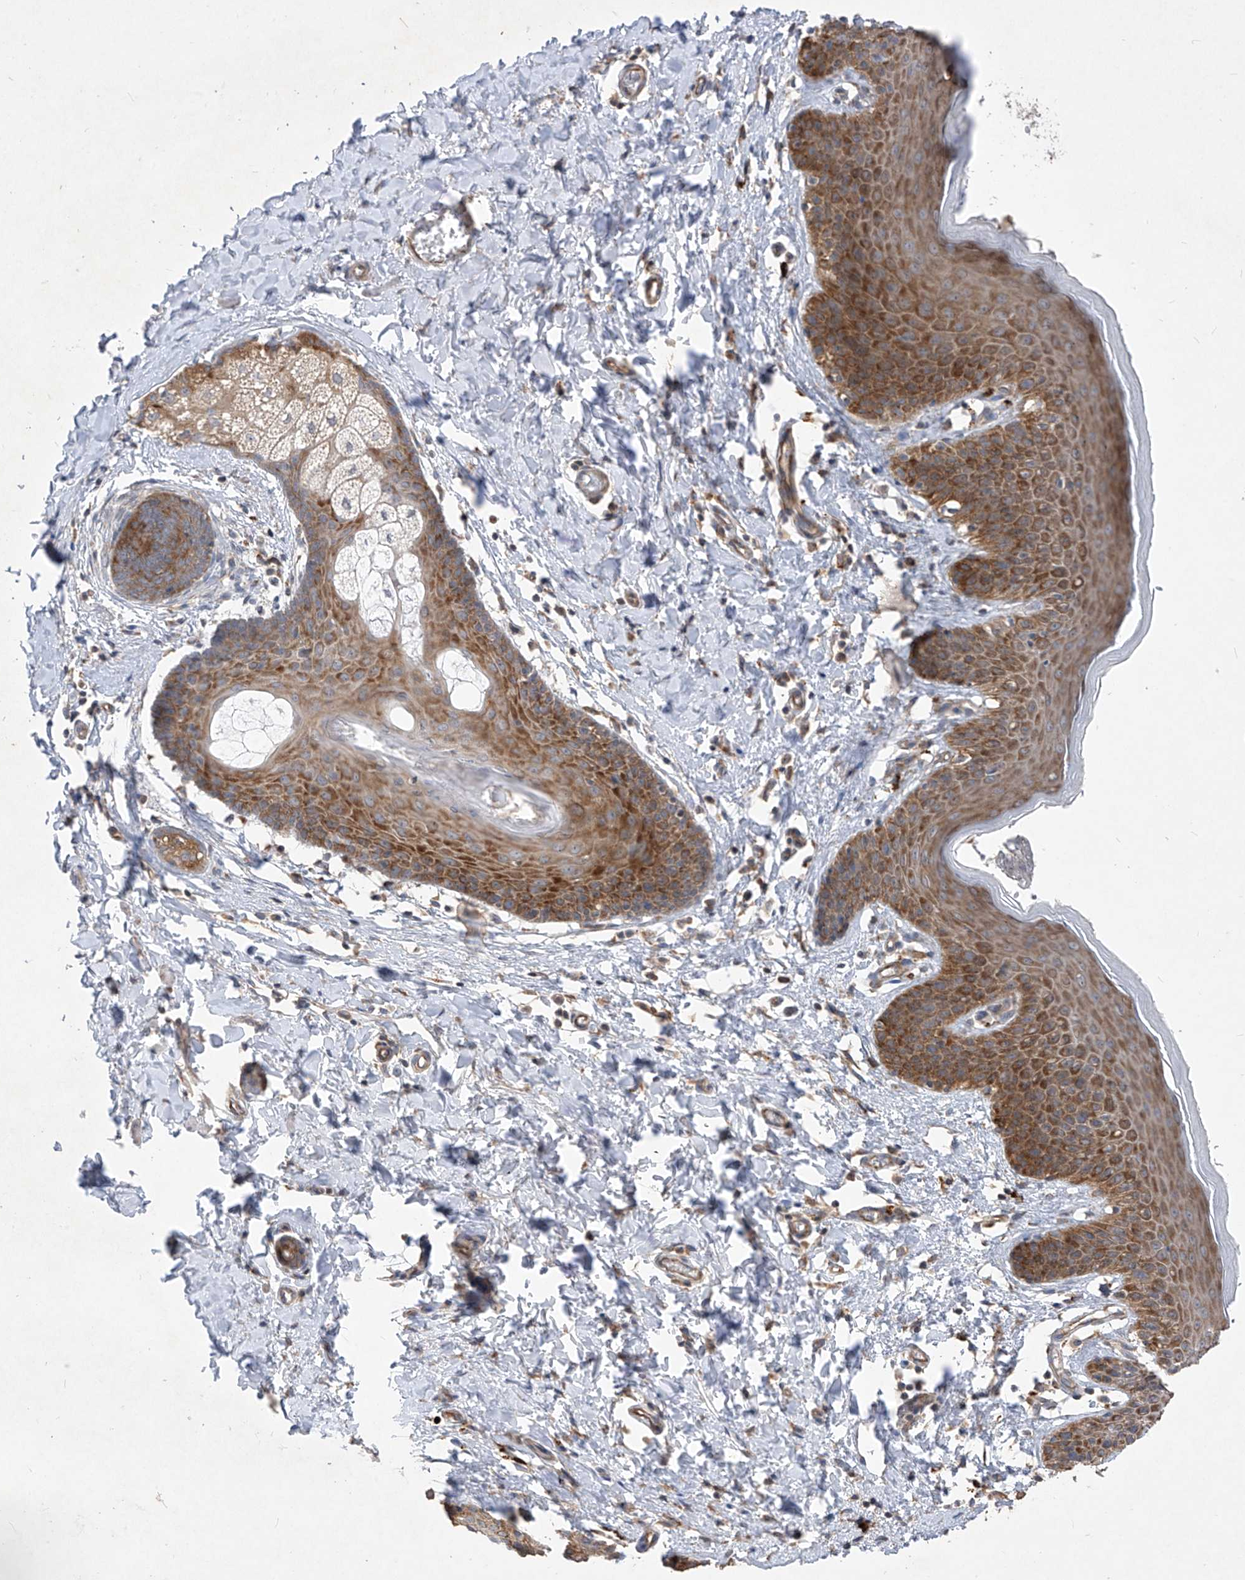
{"staining": {"intensity": "moderate", "quantity": ">75%", "location": "cytoplasmic/membranous"}, "tissue": "skin", "cell_type": "Epidermal cells", "image_type": "normal", "snomed": [{"axis": "morphology", "description": "Normal tissue, NOS"}, {"axis": "topography", "description": "Vulva"}], "caption": "Immunohistochemistry (IHC) micrograph of unremarkable skin: skin stained using immunohistochemistry exhibits medium levels of moderate protein expression localized specifically in the cytoplasmic/membranous of epidermal cells, appearing as a cytoplasmic/membranous brown color.", "gene": "RPL34", "patient": {"sex": "female", "age": 66}}